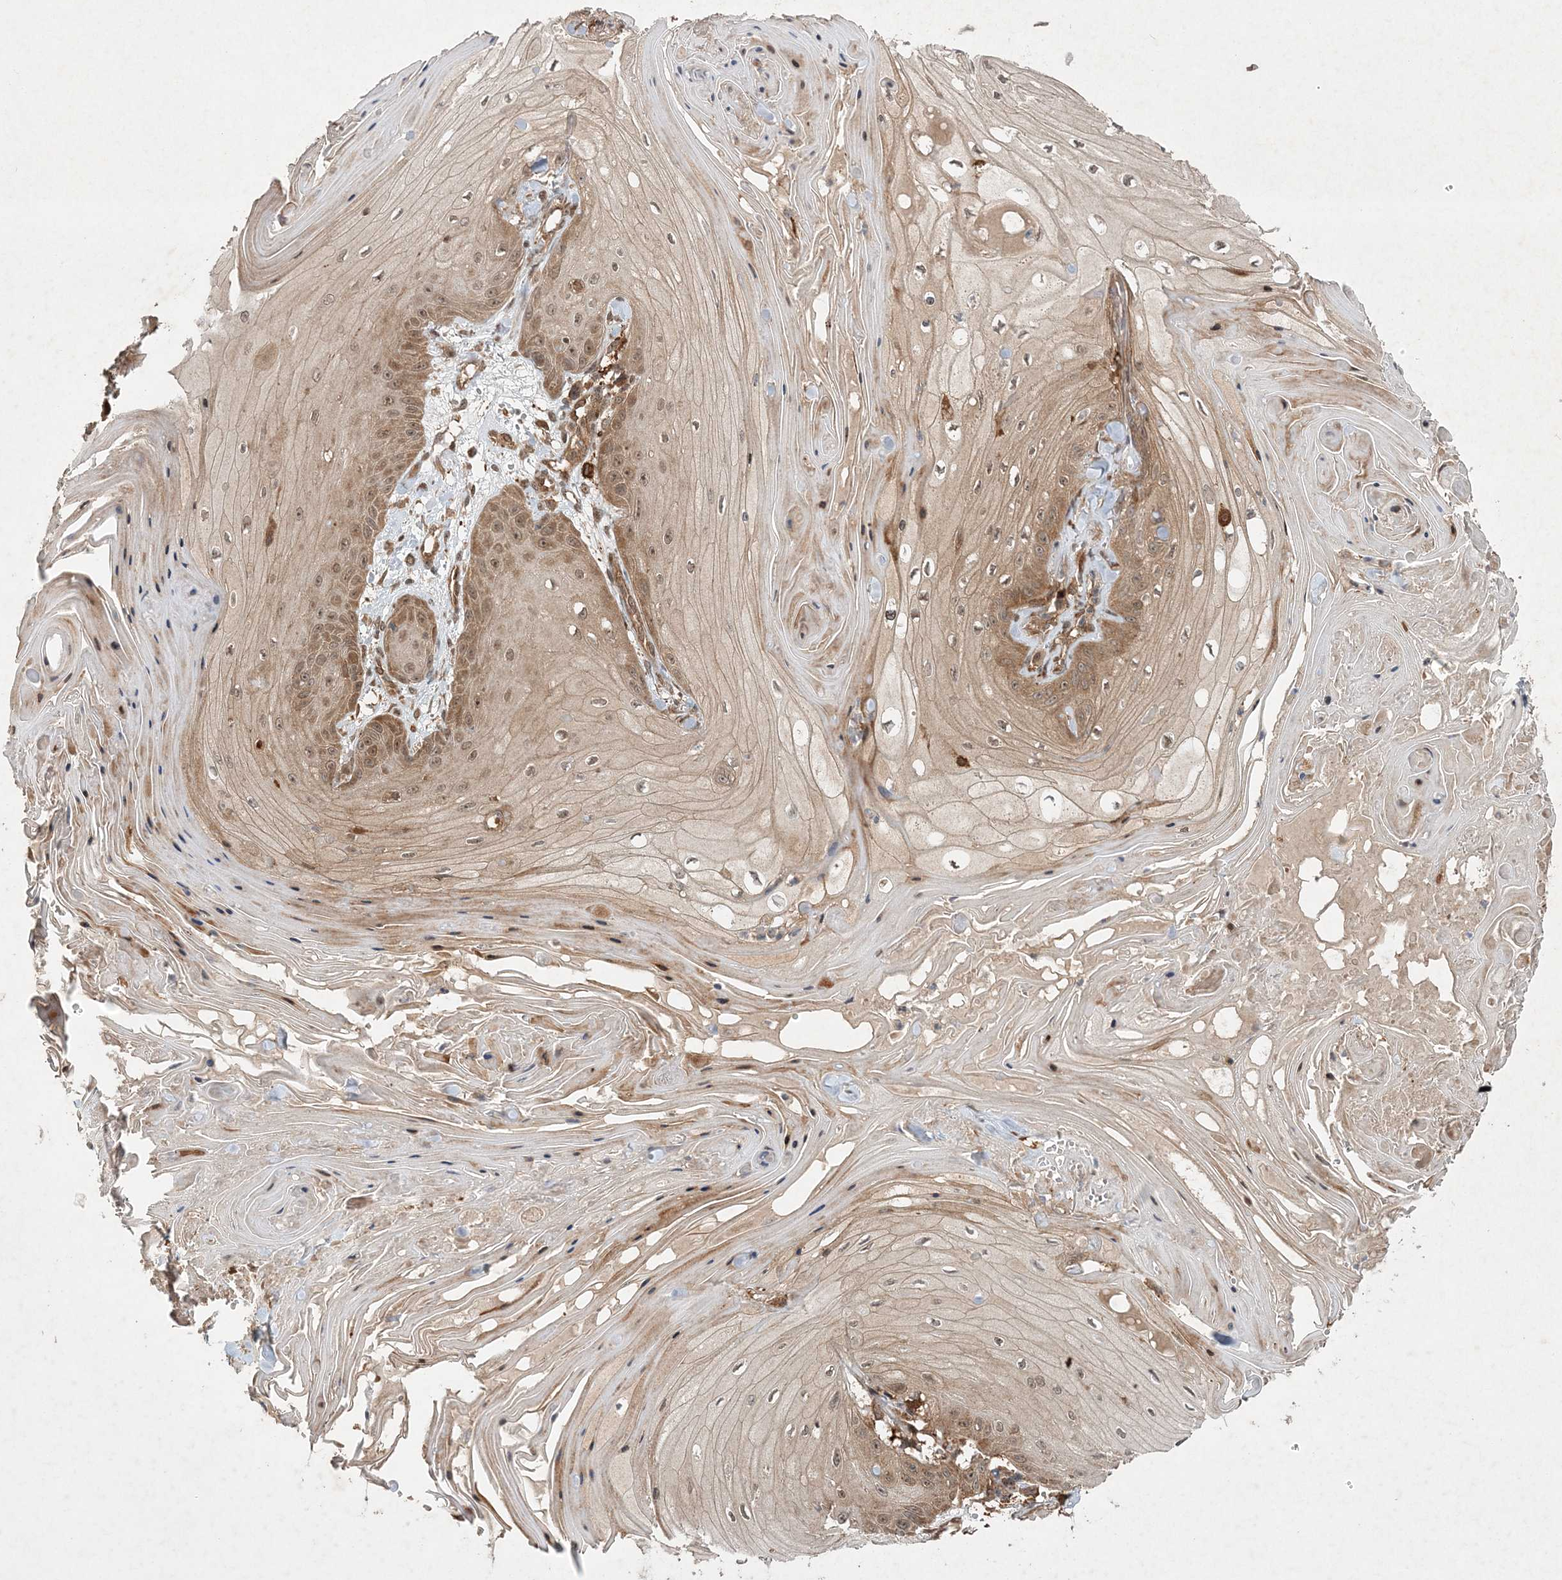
{"staining": {"intensity": "moderate", "quantity": ">75%", "location": "cytoplasmic/membranous,nuclear"}, "tissue": "skin cancer", "cell_type": "Tumor cells", "image_type": "cancer", "snomed": [{"axis": "morphology", "description": "Squamous cell carcinoma, NOS"}, {"axis": "topography", "description": "Skin"}], "caption": "An IHC photomicrograph of neoplastic tissue is shown. Protein staining in brown highlights moderate cytoplasmic/membranous and nuclear positivity in skin cancer within tumor cells. (IHC, brightfield microscopy, high magnification).", "gene": "UBTD2", "patient": {"sex": "male", "age": 74}}